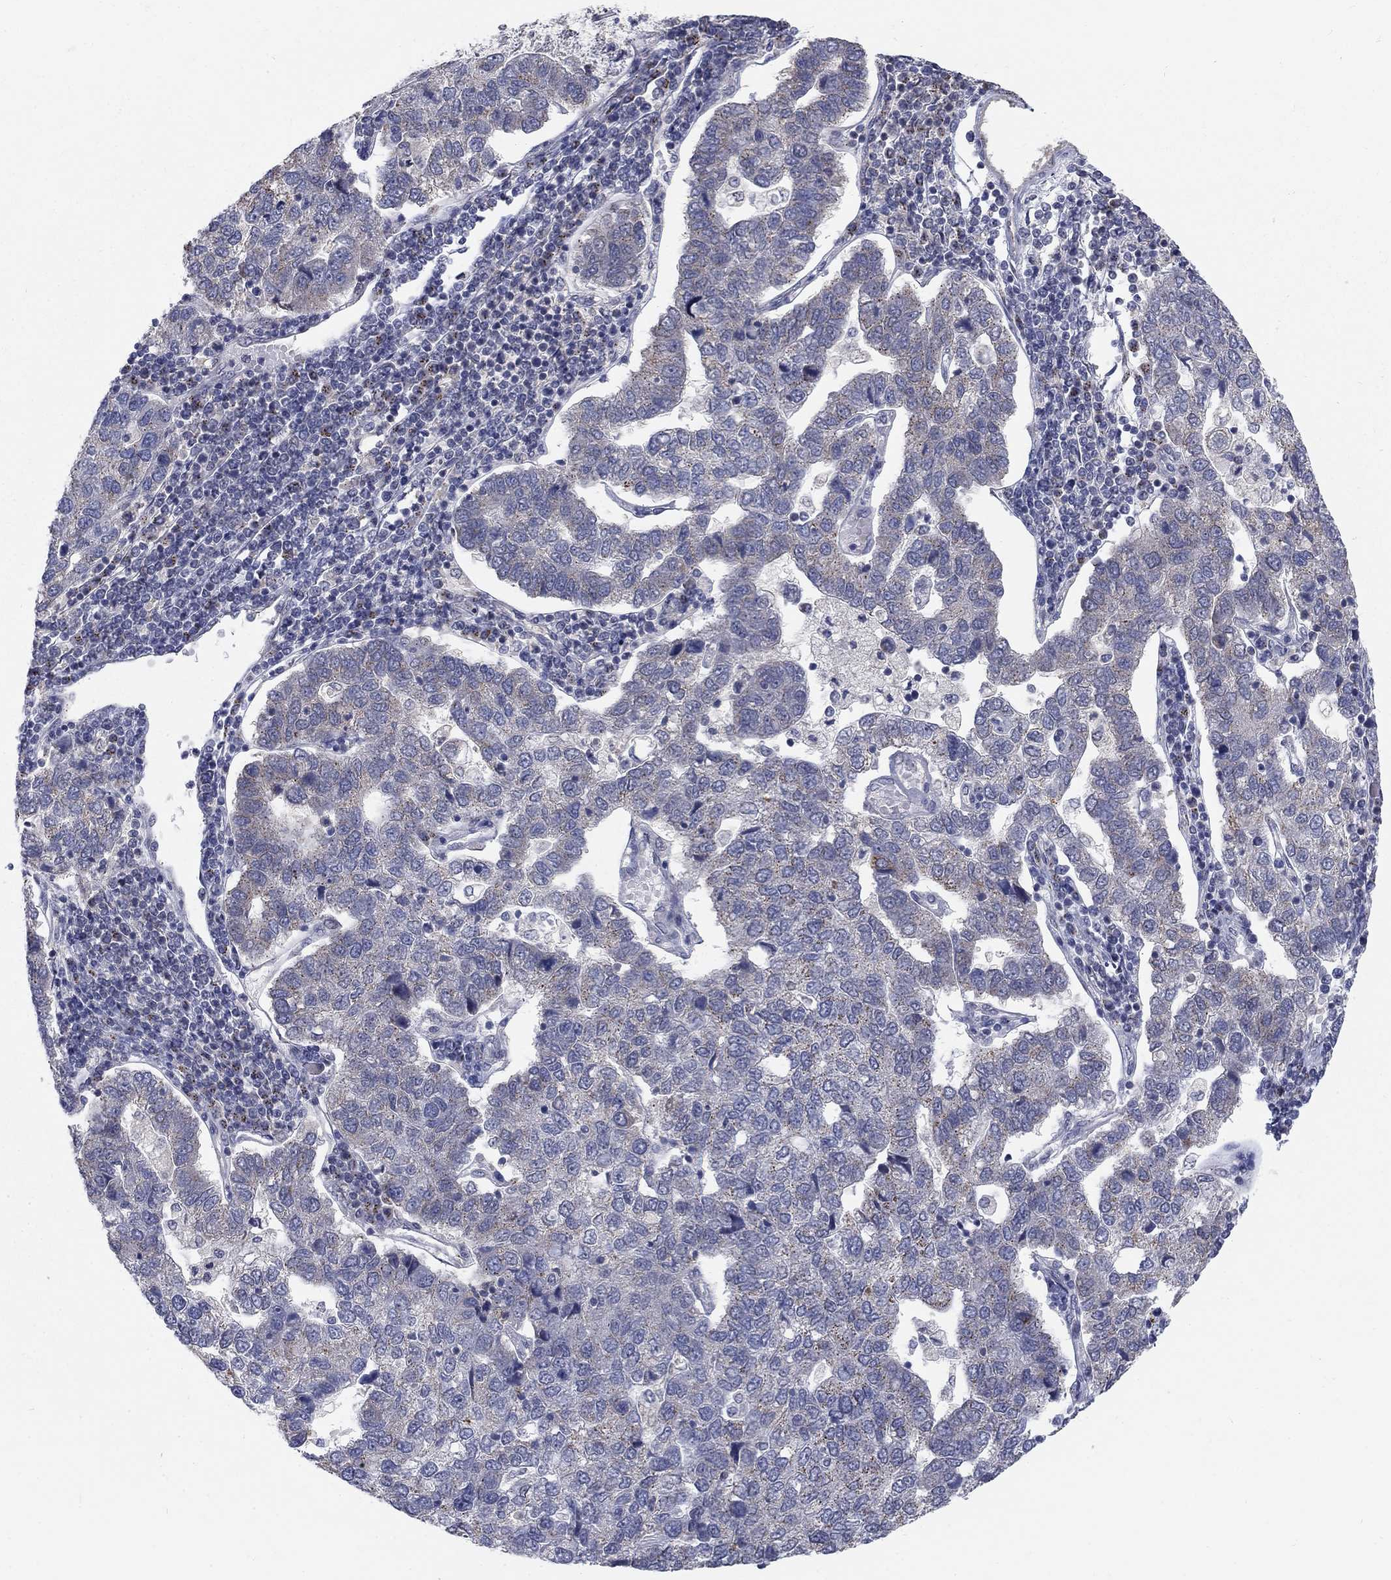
{"staining": {"intensity": "moderate", "quantity": "<25%", "location": "cytoplasmic/membranous"}, "tissue": "pancreatic cancer", "cell_type": "Tumor cells", "image_type": "cancer", "snomed": [{"axis": "morphology", "description": "Adenocarcinoma, NOS"}, {"axis": "topography", "description": "Pancreas"}], "caption": "High-power microscopy captured an IHC image of adenocarcinoma (pancreatic), revealing moderate cytoplasmic/membranous expression in approximately <25% of tumor cells. The staining is performed using DAB (3,3'-diaminobenzidine) brown chromogen to label protein expression. The nuclei are counter-stained blue using hematoxylin.", "gene": "PANK3", "patient": {"sex": "female", "age": 61}}